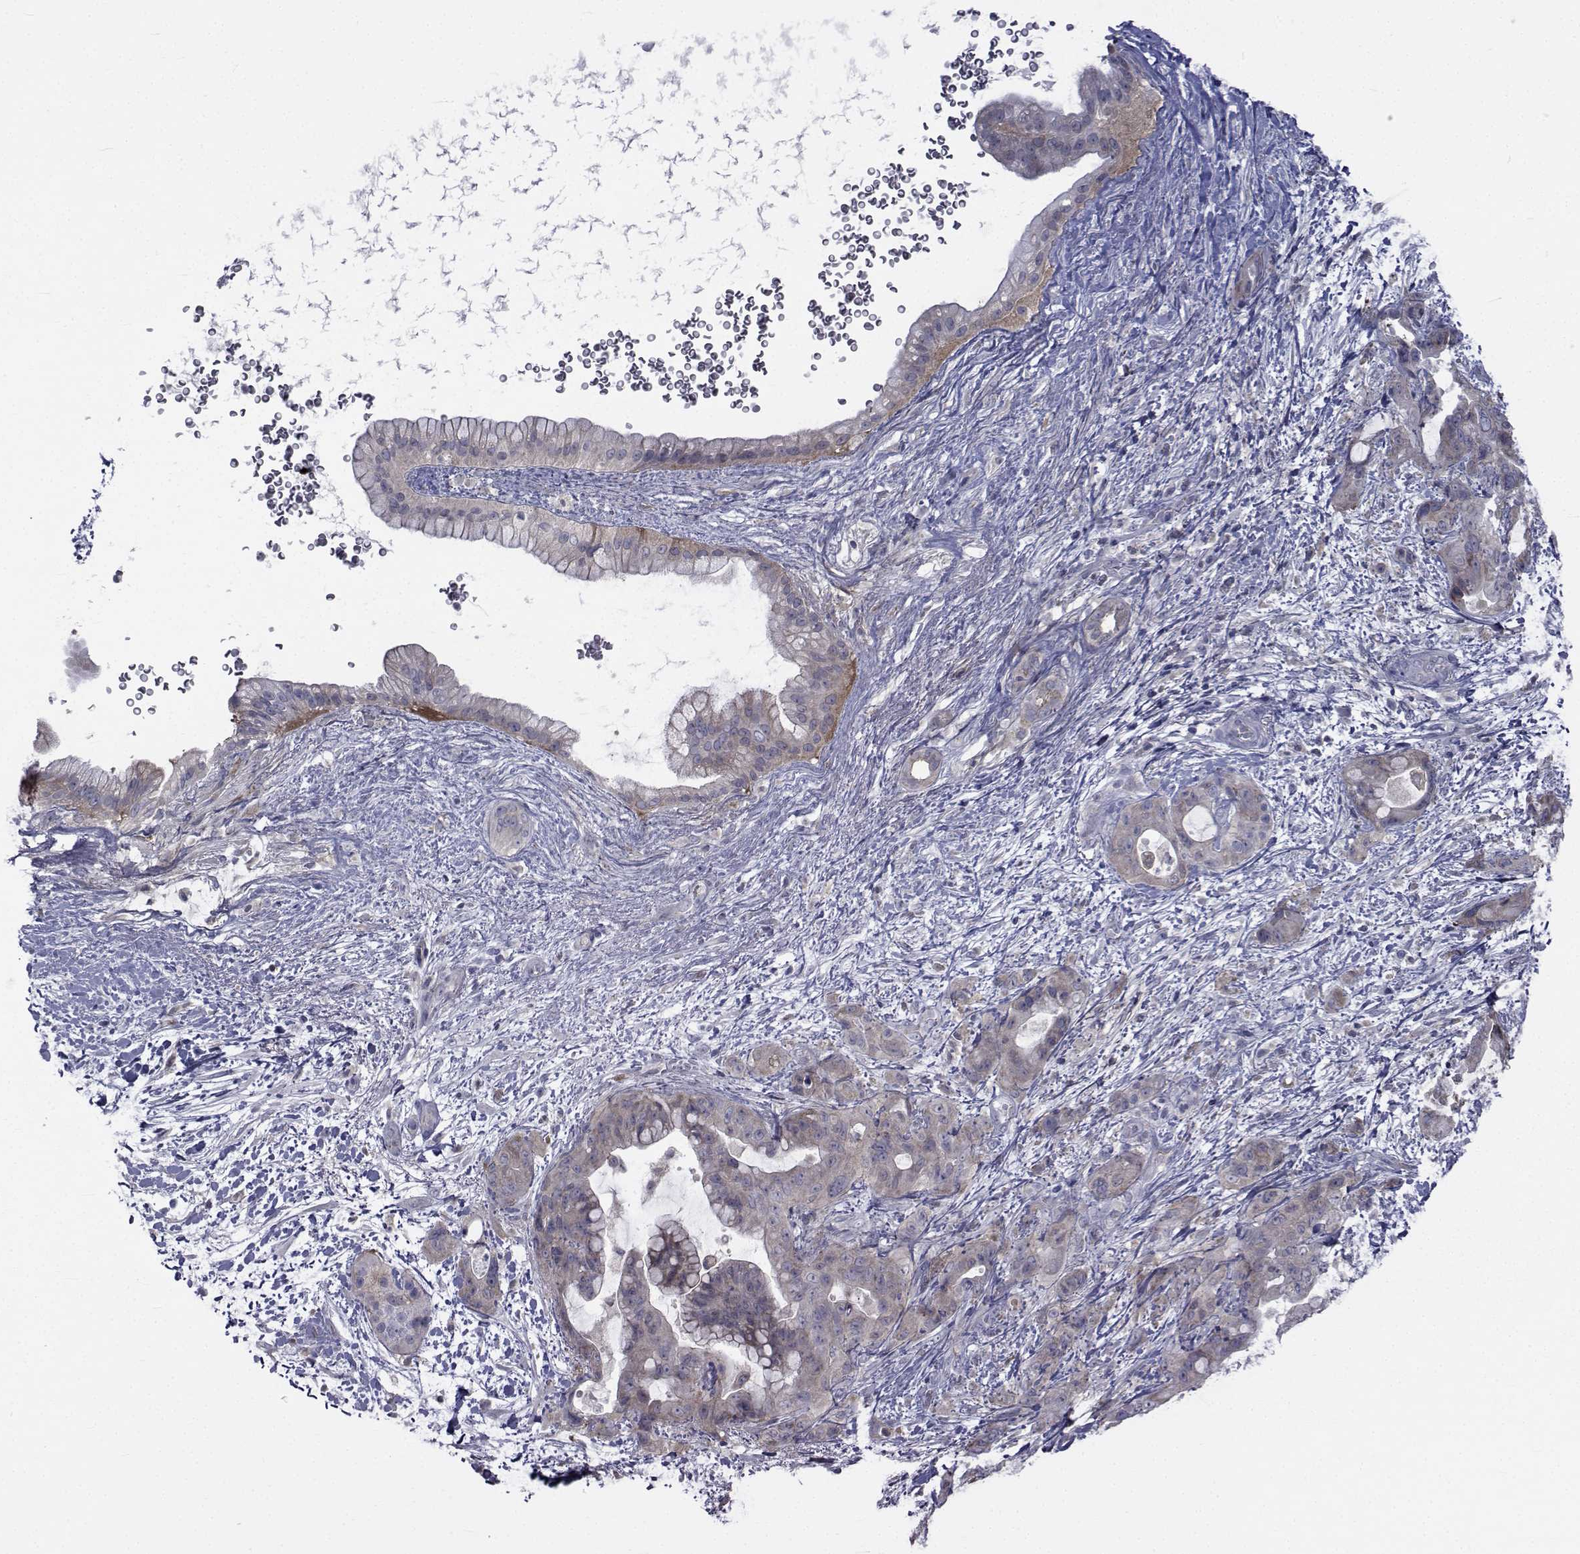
{"staining": {"intensity": "moderate", "quantity": "25%-75%", "location": "cytoplasmic/membranous"}, "tissue": "pancreatic cancer", "cell_type": "Tumor cells", "image_type": "cancer", "snomed": [{"axis": "morphology", "description": "Adenocarcinoma, NOS"}, {"axis": "topography", "description": "Pancreas"}], "caption": "IHC (DAB) staining of human pancreatic adenocarcinoma exhibits moderate cytoplasmic/membranous protein expression in about 25%-75% of tumor cells. Nuclei are stained in blue.", "gene": "SLC30A10", "patient": {"sex": "male", "age": 71}}